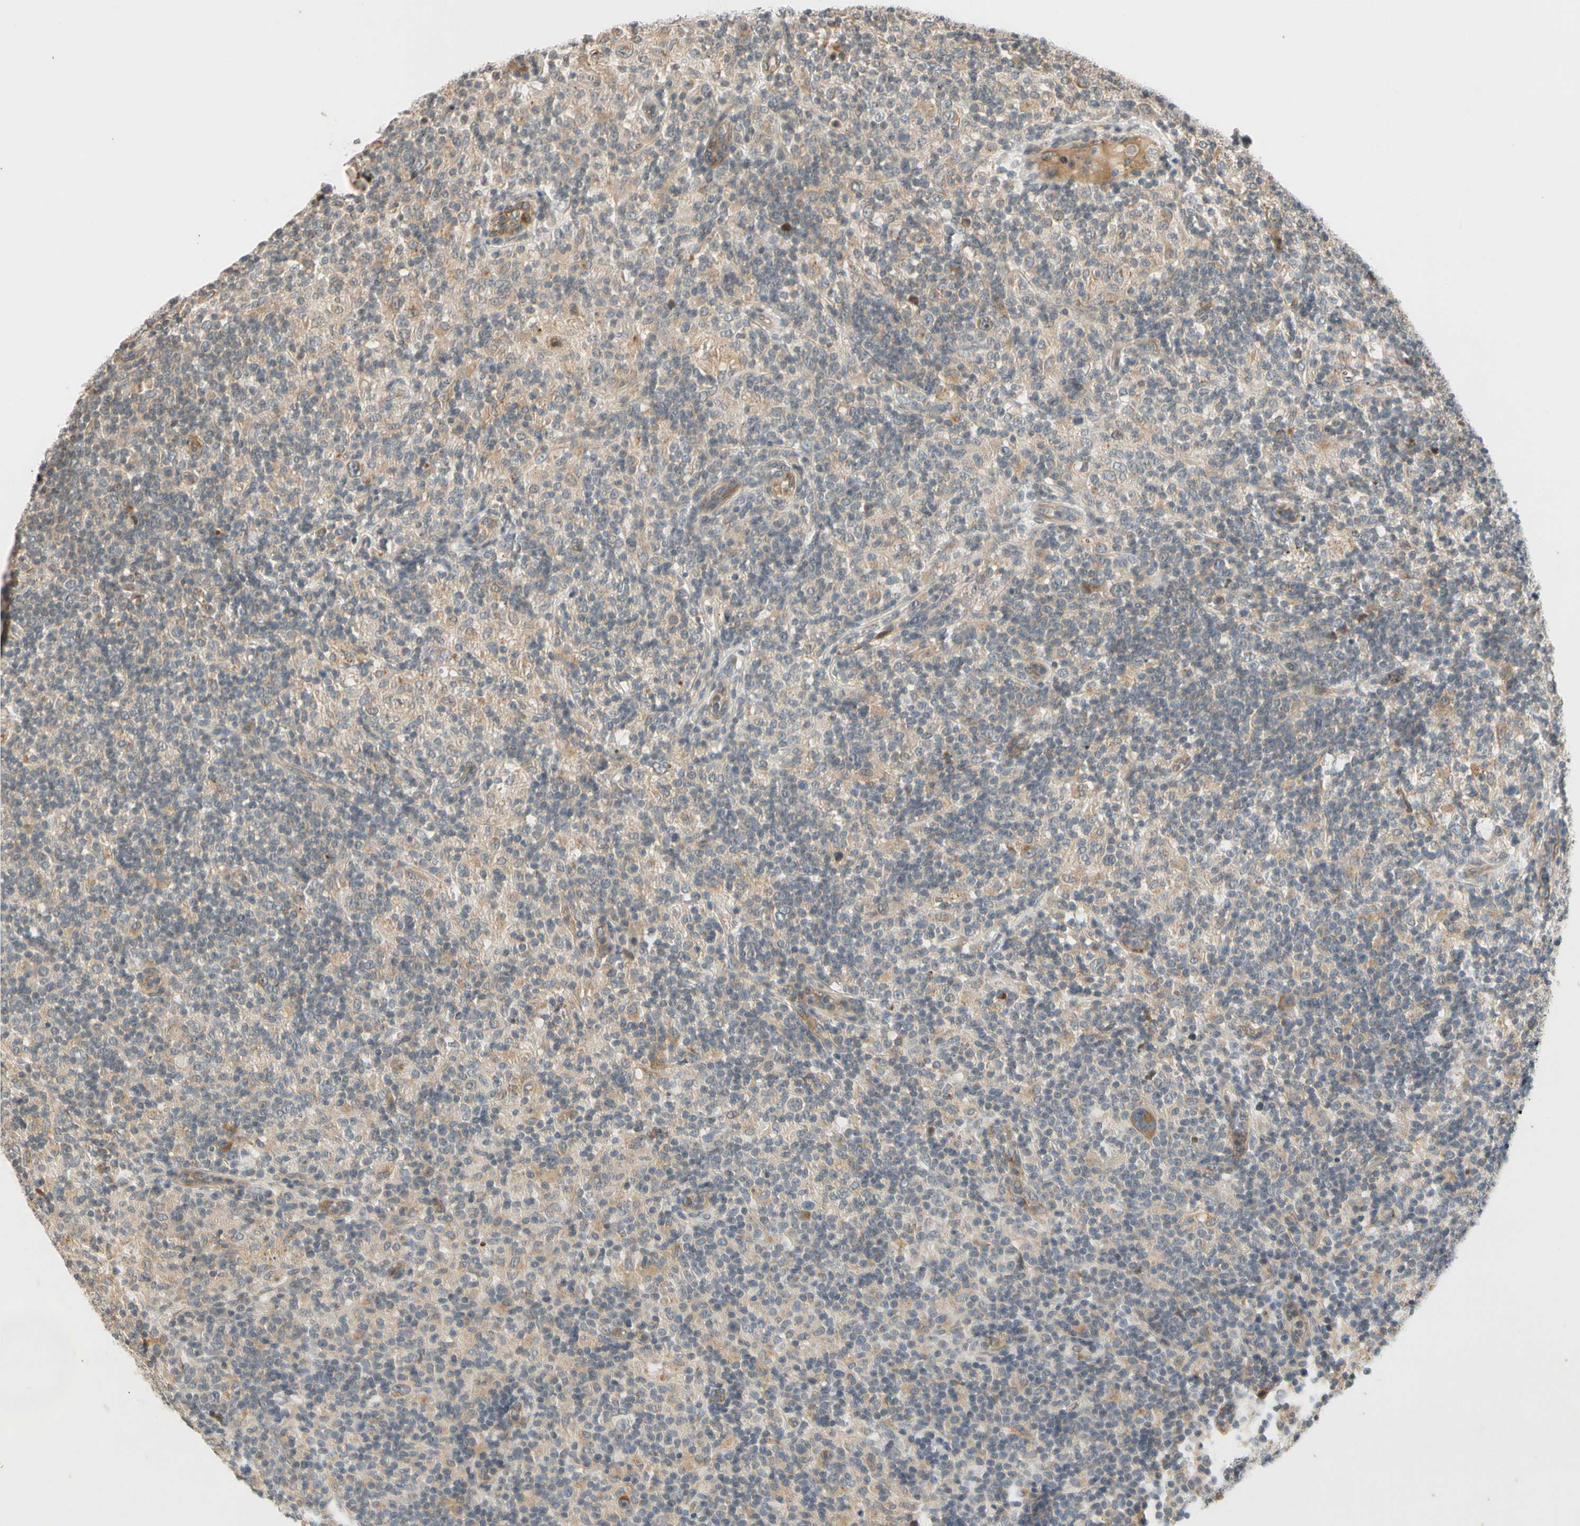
{"staining": {"intensity": "moderate", "quantity": ">75%", "location": "cytoplasmic/membranous"}, "tissue": "lymphoma", "cell_type": "Tumor cells", "image_type": "cancer", "snomed": [{"axis": "morphology", "description": "Hodgkin's disease, NOS"}, {"axis": "topography", "description": "Lymph node"}], "caption": "An immunohistochemistry photomicrograph of neoplastic tissue is shown. Protein staining in brown highlights moderate cytoplasmic/membranous positivity in Hodgkin's disease within tumor cells. (DAB (3,3'-diaminobenzidine) = brown stain, brightfield microscopy at high magnification).", "gene": "ATP2C1", "patient": {"sex": "male", "age": 70}}